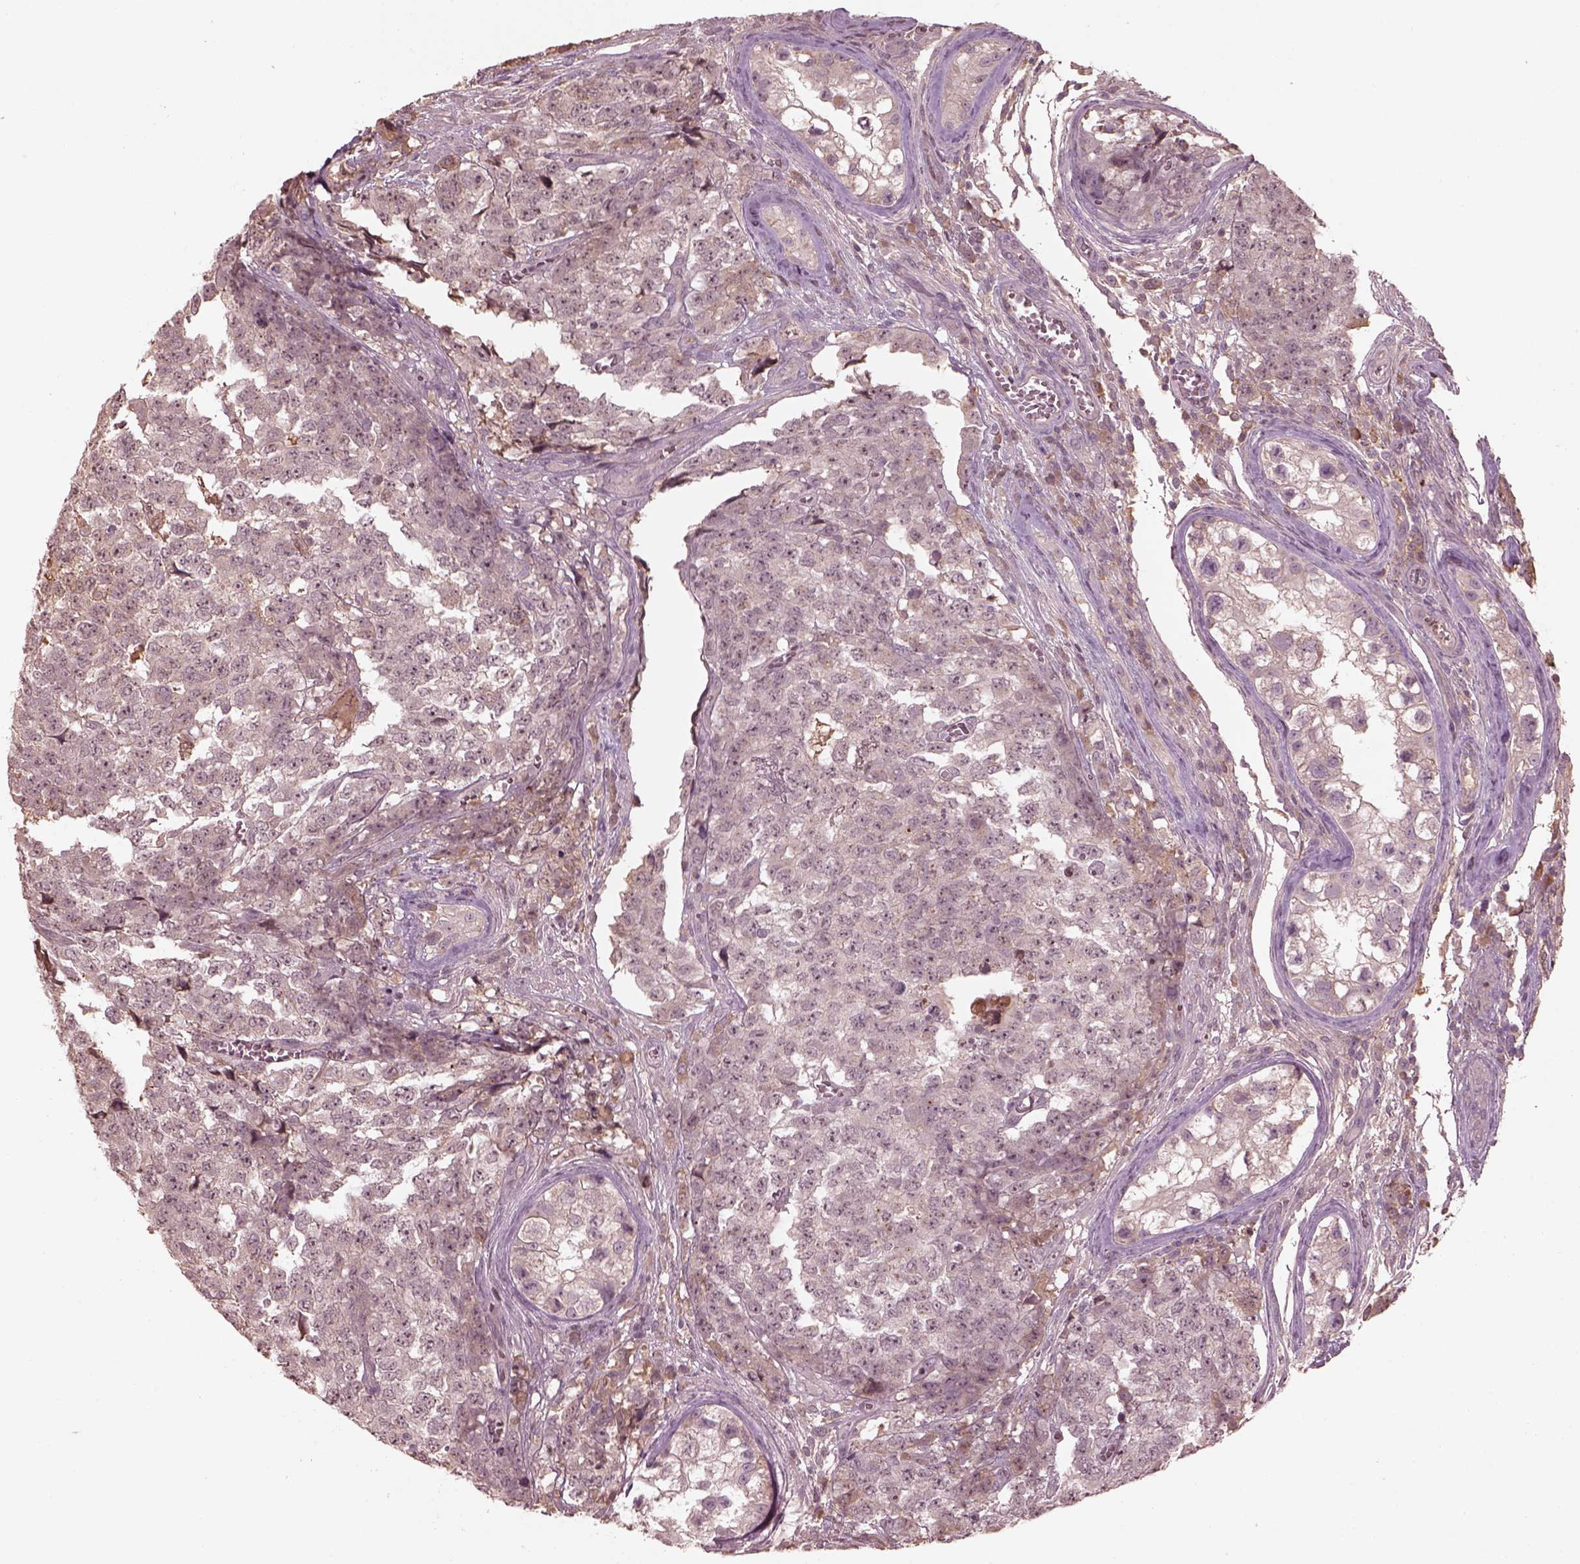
{"staining": {"intensity": "negative", "quantity": "none", "location": "none"}, "tissue": "testis cancer", "cell_type": "Tumor cells", "image_type": "cancer", "snomed": [{"axis": "morphology", "description": "Carcinoma, Embryonal, NOS"}, {"axis": "topography", "description": "Testis"}], "caption": "This image is of testis cancer (embryonal carcinoma) stained with immunohistochemistry (IHC) to label a protein in brown with the nuclei are counter-stained blue. There is no staining in tumor cells.", "gene": "VWA5B1", "patient": {"sex": "male", "age": 23}}